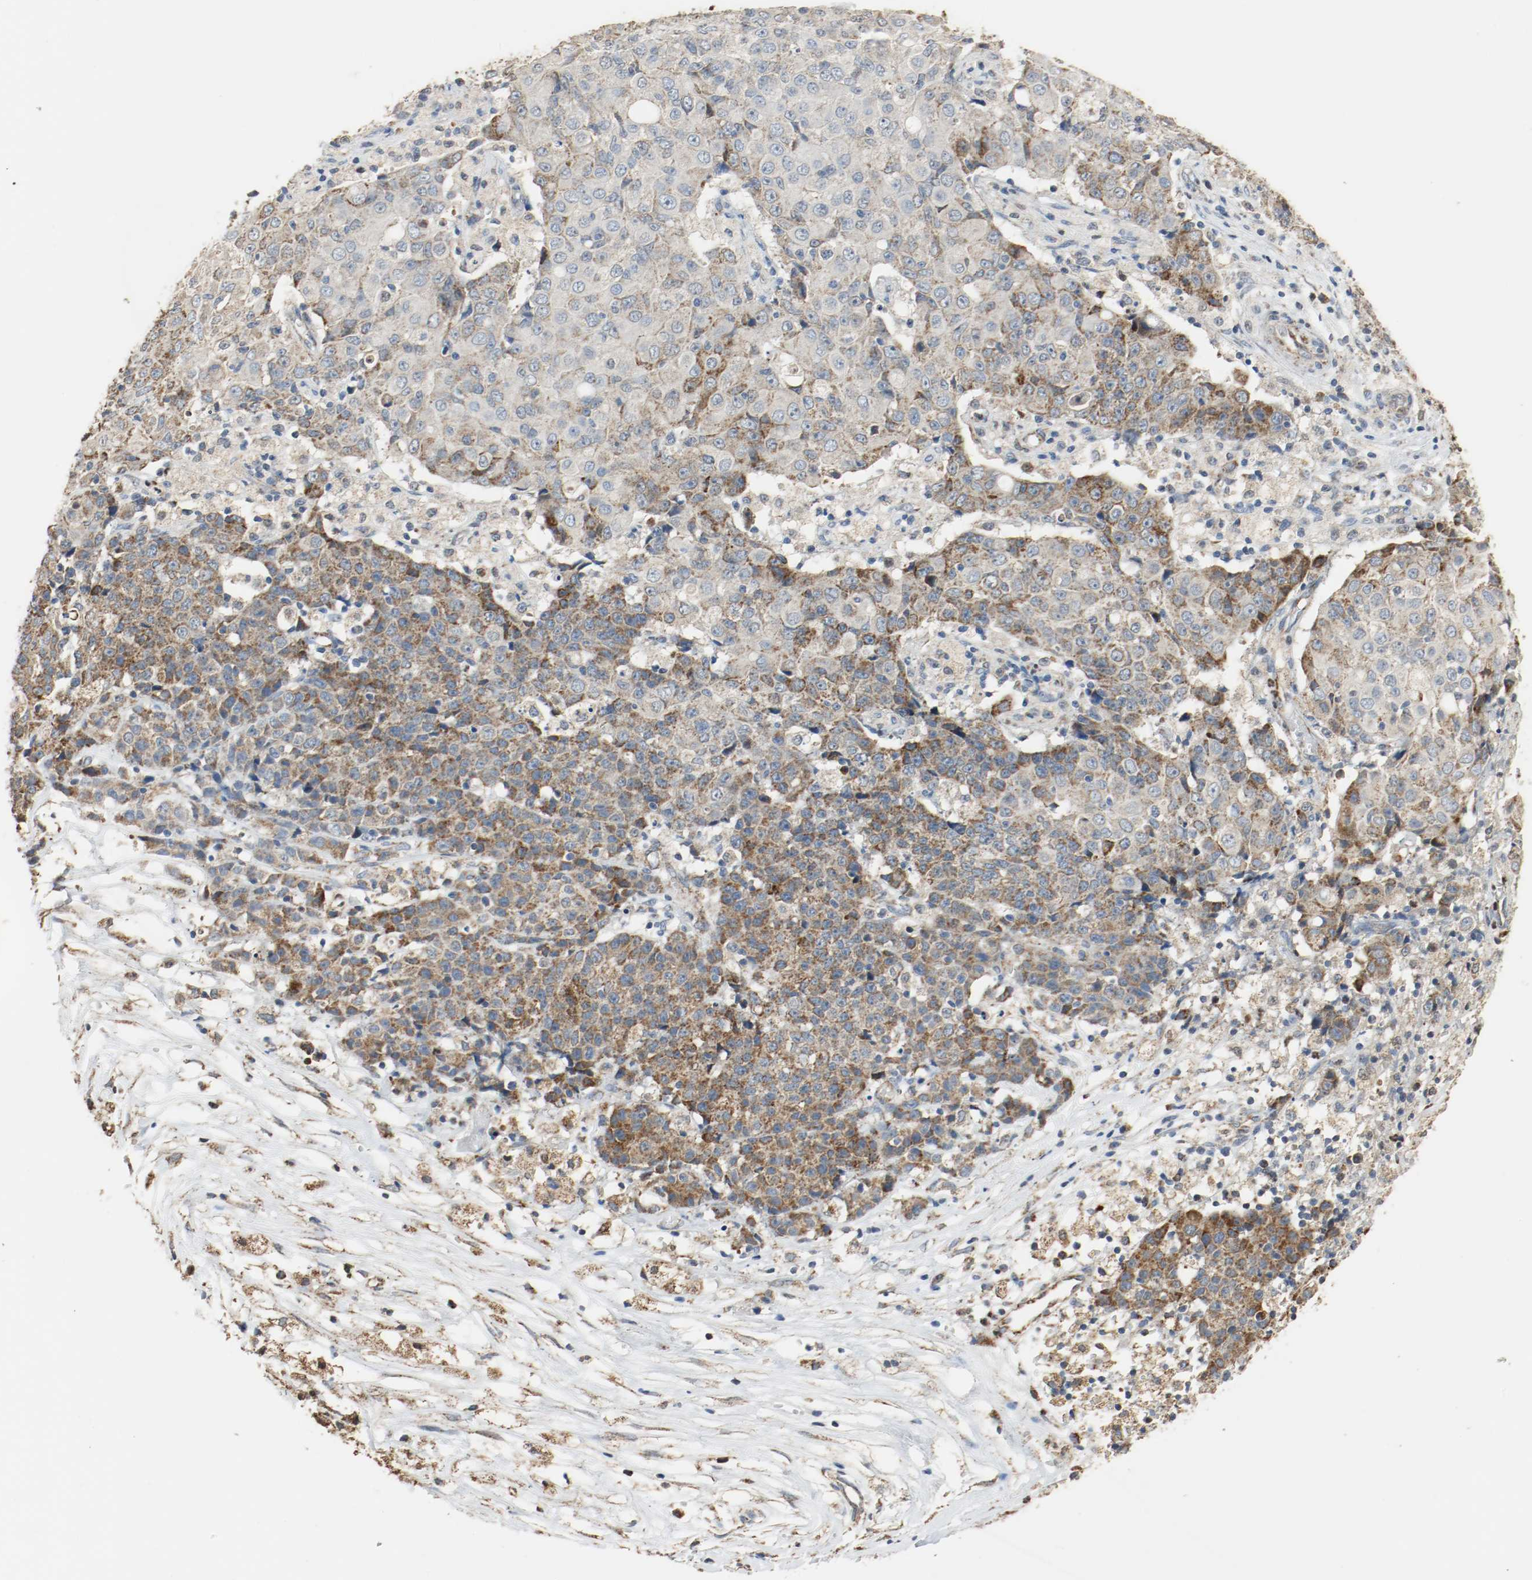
{"staining": {"intensity": "strong", "quantity": "25%-75%", "location": "cytoplasmic/membranous"}, "tissue": "ovarian cancer", "cell_type": "Tumor cells", "image_type": "cancer", "snomed": [{"axis": "morphology", "description": "Carcinoma, endometroid"}, {"axis": "topography", "description": "Ovary"}], "caption": "DAB immunohistochemical staining of human endometroid carcinoma (ovarian) exhibits strong cytoplasmic/membranous protein expression in approximately 25%-75% of tumor cells.", "gene": "ALDH4A1", "patient": {"sex": "female", "age": 42}}